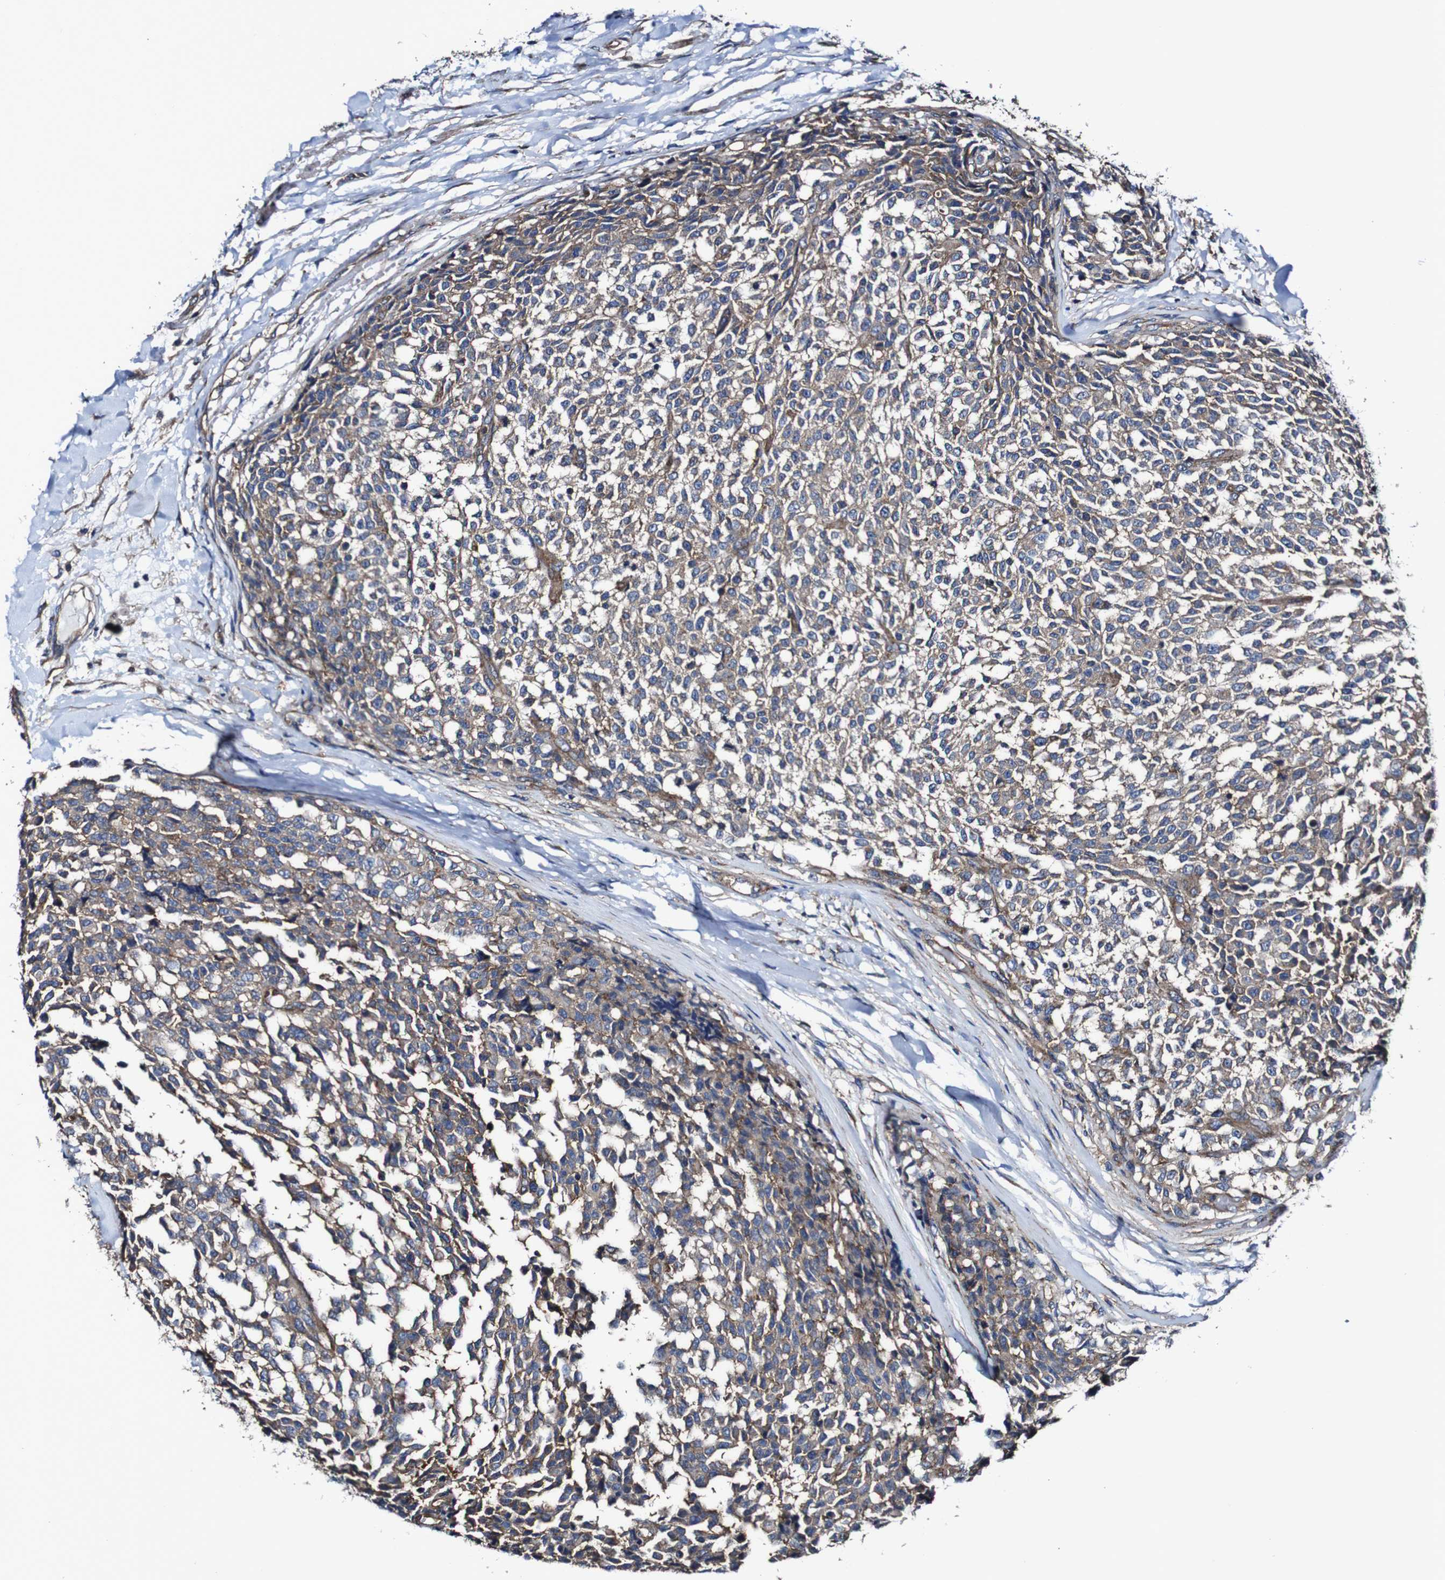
{"staining": {"intensity": "moderate", "quantity": ">75%", "location": "cytoplasmic/membranous"}, "tissue": "testis cancer", "cell_type": "Tumor cells", "image_type": "cancer", "snomed": [{"axis": "morphology", "description": "Seminoma, NOS"}, {"axis": "topography", "description": "Testis"}], "caption": "High-power microscopy captured an immunohistochemistry (IHC) photomicrograph of seminoma (testis), revealing moderate cytoplasmic/membranous expression in approximately >75% of tumor cells.", "gene": "CSF1R", "patient": {"sex": "male", "age": 59}}